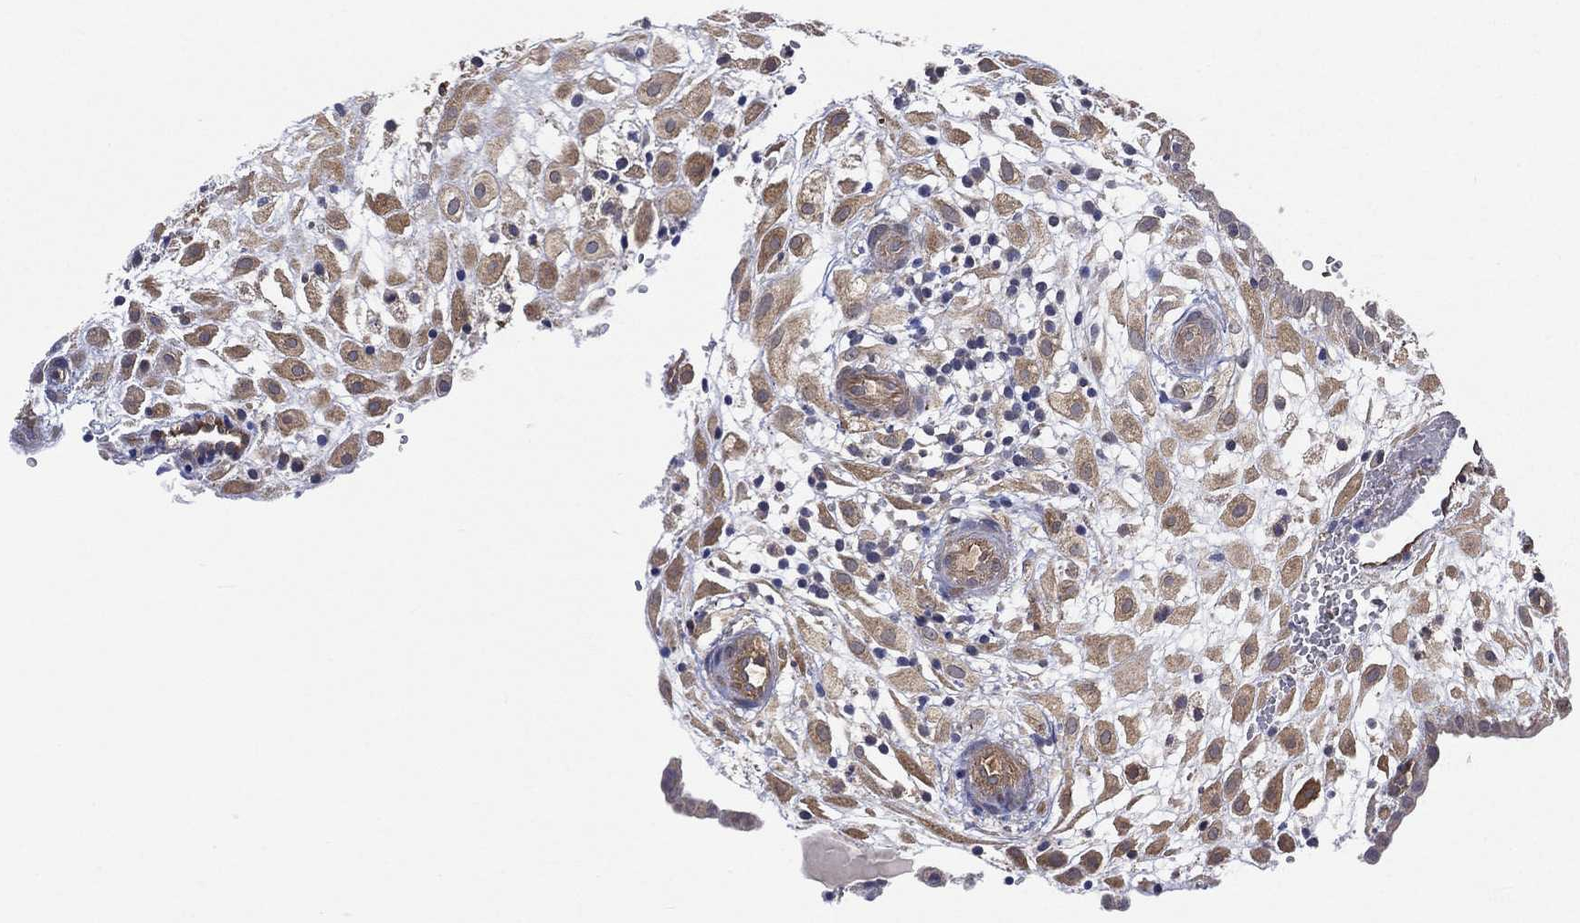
{"staining": {"intensity": "moderate", "quantity": ">75%", "location": "cytoplasmic/membranous"}, "tissue": "placenta", "cell_type": "Decidual cells", "image_type": "normal", "snomed": [{"axis": "morphology", "description": "Normal tissue, NOS"}, {"axis": "topography", "description": "Placenta"}], "caption": "Brown immunohistochemical staining in unremarkable placenta displays moderate cytoplasmic/membranous expression in approximately >75% of decidual cells.", "gene": "SMPD3", "patient": {"sex": "female", "age": 24}}